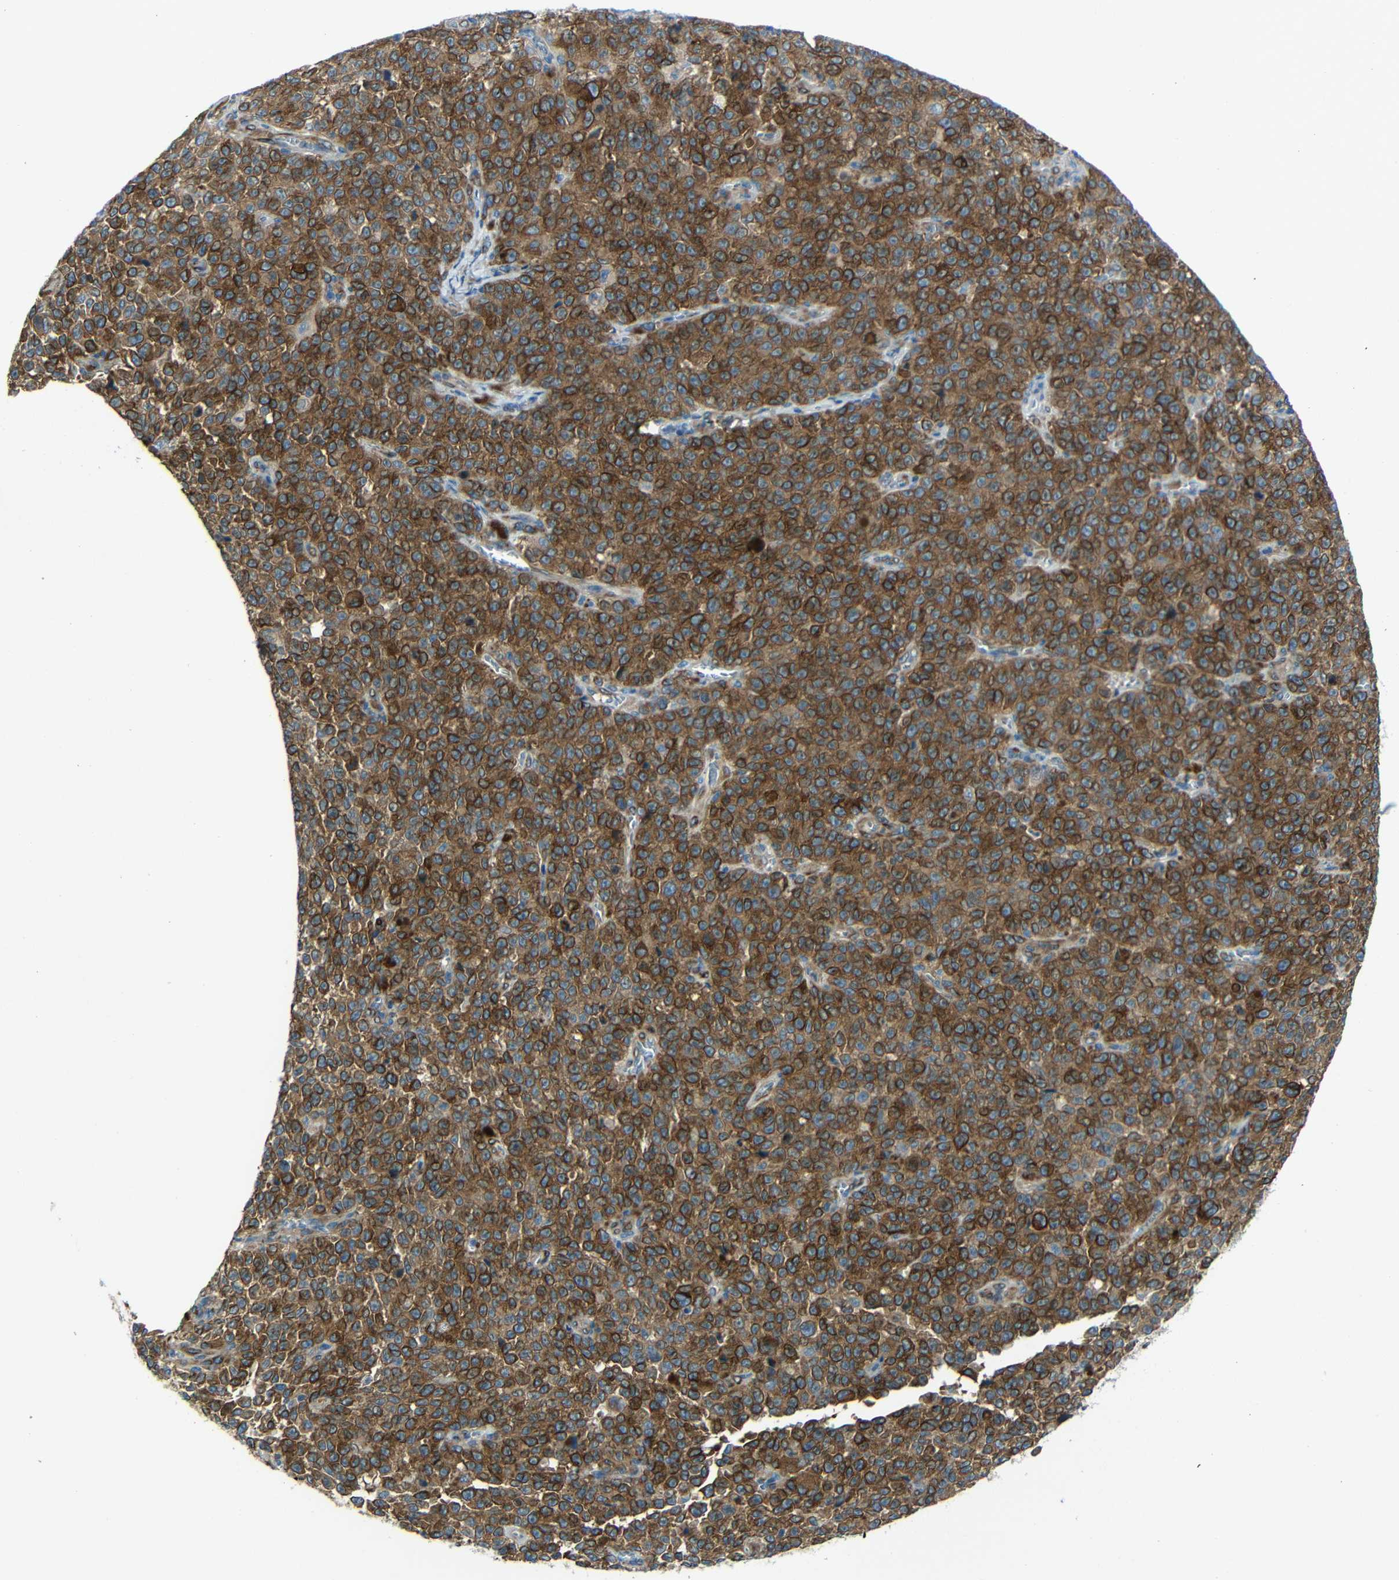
{"staining": {"intensity": "strong", "quantity": ">75%", "location": "cytoplasmic/membranous"}, "tissue": "melanoma", "cell_type": "Tumor cells", "image_type": "cancer", "snomed": [{"axis": "morphology", "description": "Malignant melanoma, NOS"}, {"axis": "topography", "description": "Skin"}], "caption": "A high amount of strong cytoplasmic/membranous expression is present in approximately >75% of tumor cells in malignant melanoma tissue.", "gene": "DCLK1", "patient": {"sex": "female", "age": 82}}